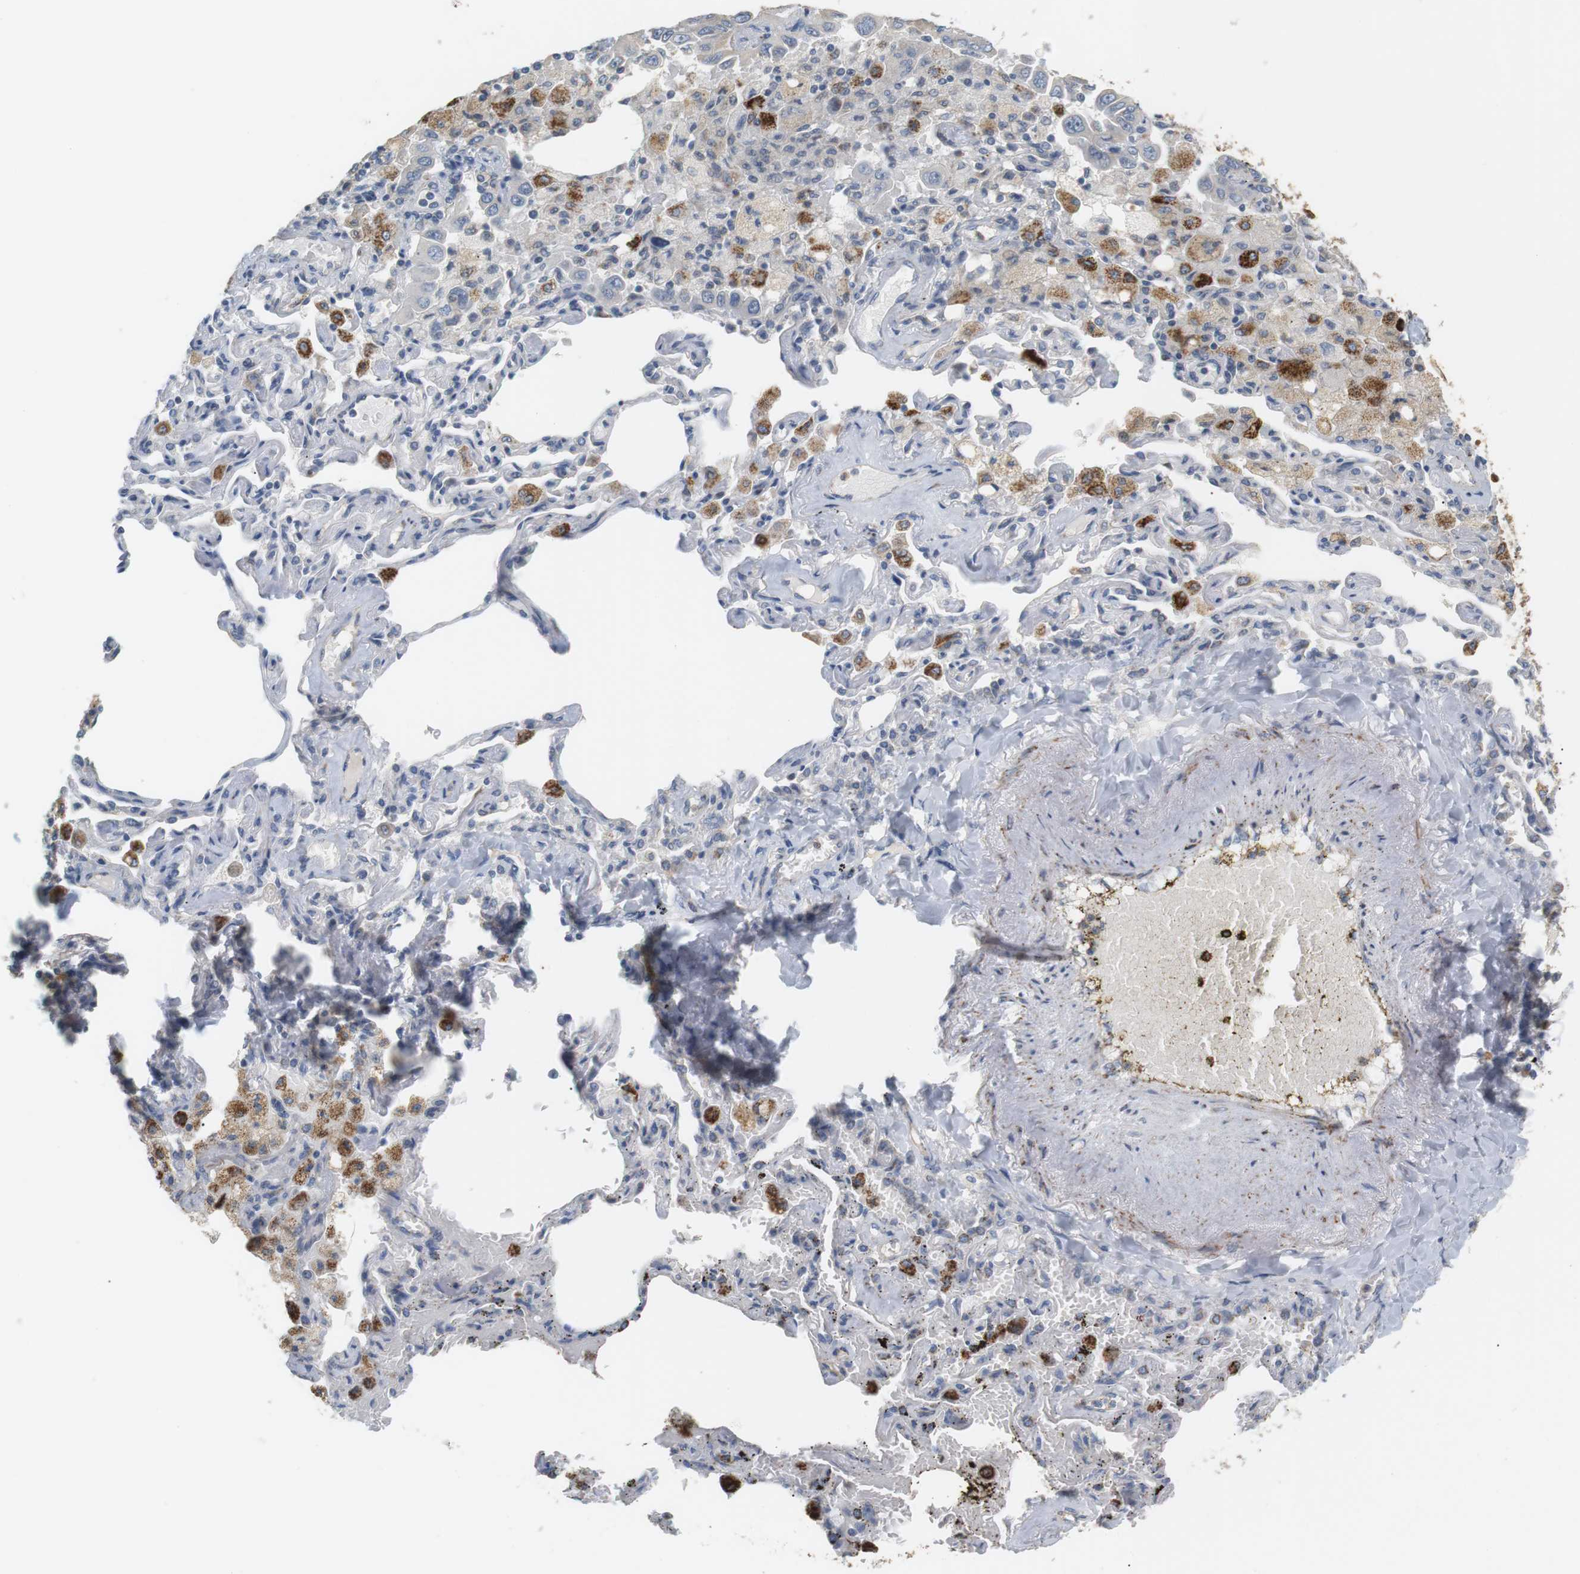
{"staining": {"intensity": "negative", "quantity": "none", "location": "none"}, "tissue": "lung cancer", "cell_type": "Tumor cells", "image_type": "cancer", "snomed": [{"axis": "morphology", "description": "Adenocarcinoma, NOS"}, {"axis": "topography", "description": "Lung"}], "caption": "The micrograph displays no staining of tumor cells in adenocarcinoma (lung).", "gene": "CD300E", "patient": {"sex": "male", "age": 64}}